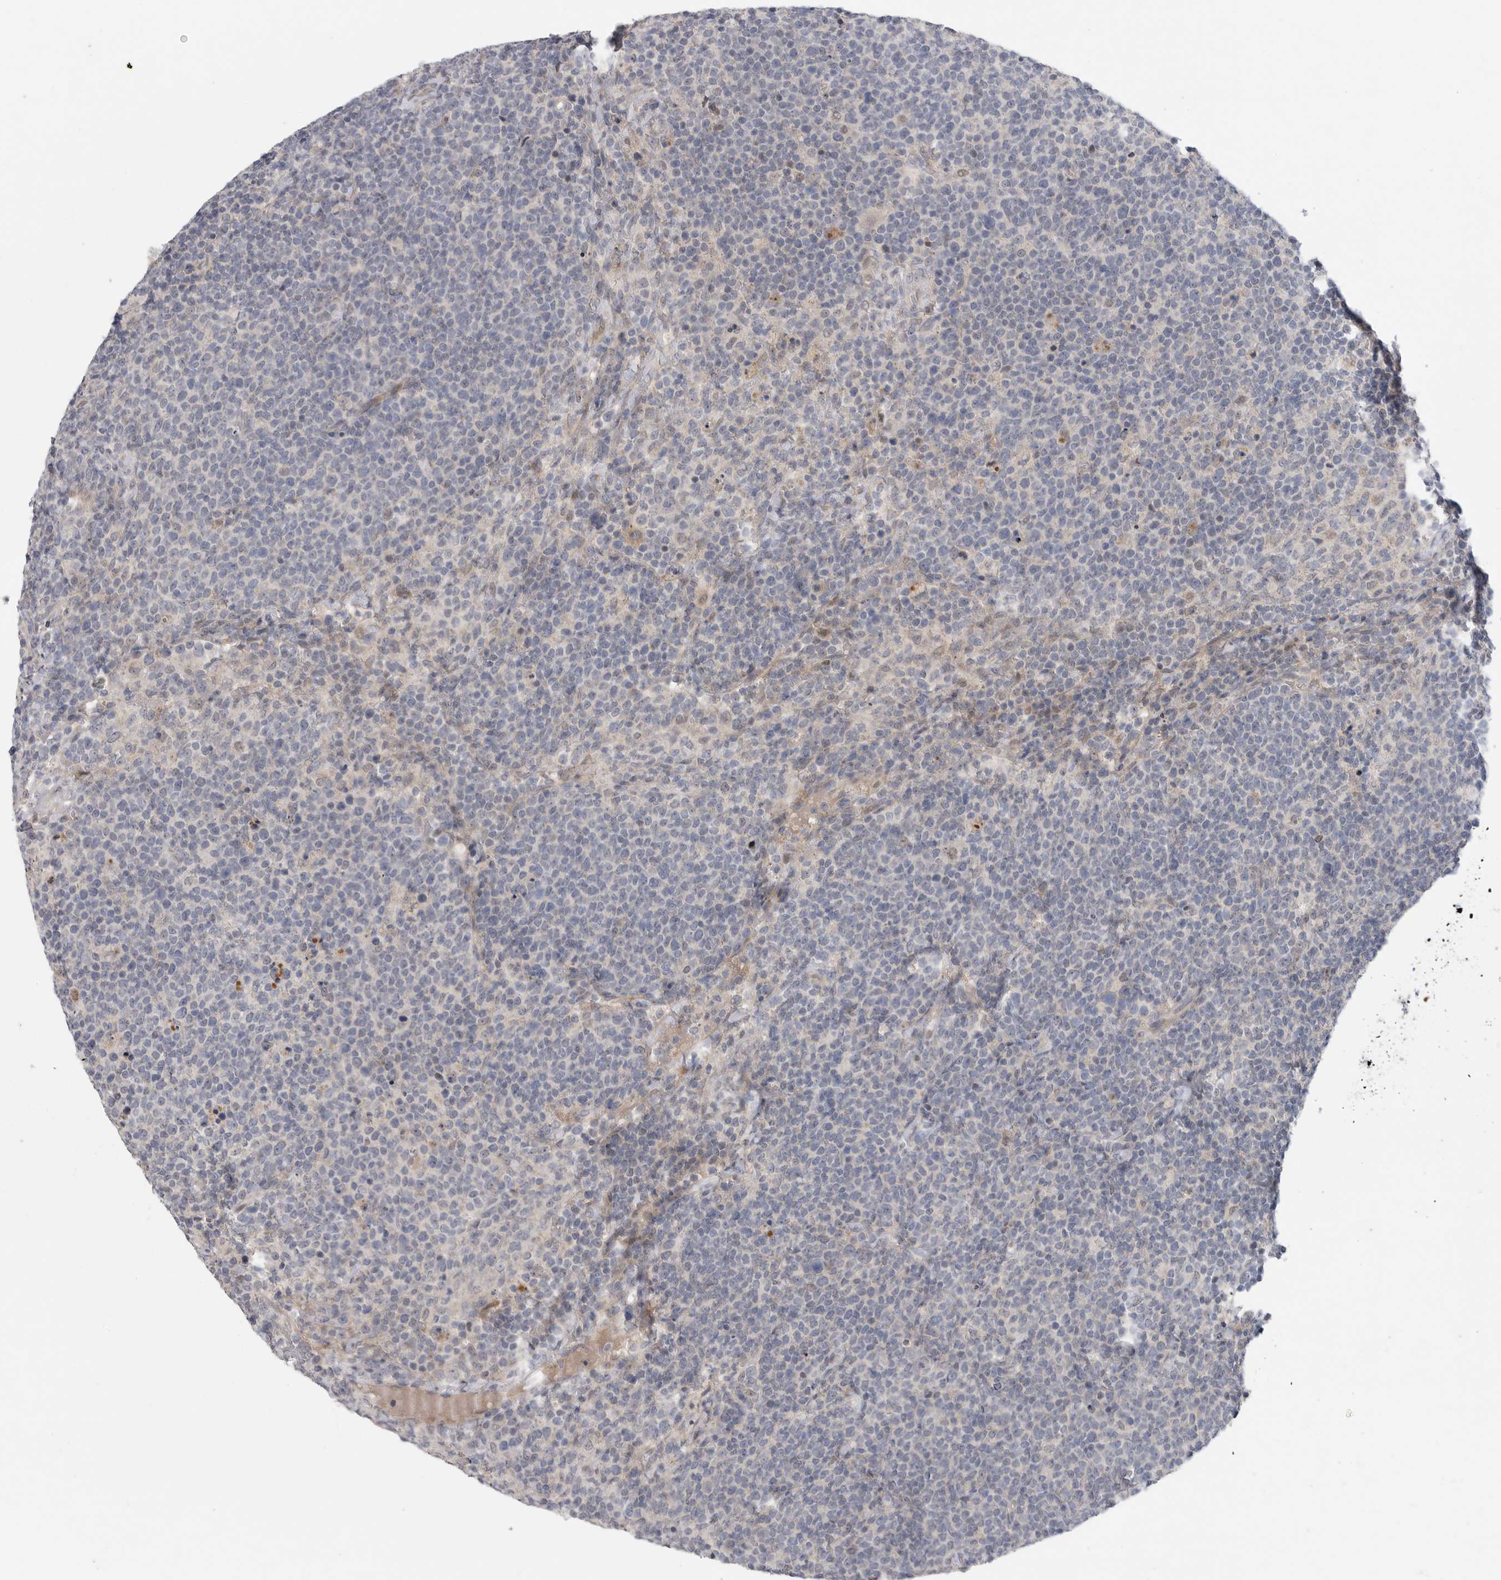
{"staining": {"intensity": "negative", "quantity": "none", "location": "none"}, "tissue": "lymphoma", "cell_type": "Tumor cells", "image_type": "cancer", "snomed": [{"axis": "morphology", "description": "Malignant lymphoma, non-Hodgkin's type, High grade"}, {"axis": "topography", "description": "Lymph node"}], "caption": "Immunohistochemistry (IHC) micrograph of malignant lymphoma, non-Hodgkin's type (high-grade) stained for a protein (brown), which exhibits no expression in tumor cells.", "gene": "FBXO43", "patient": {"sex": "male", "age": 61}}